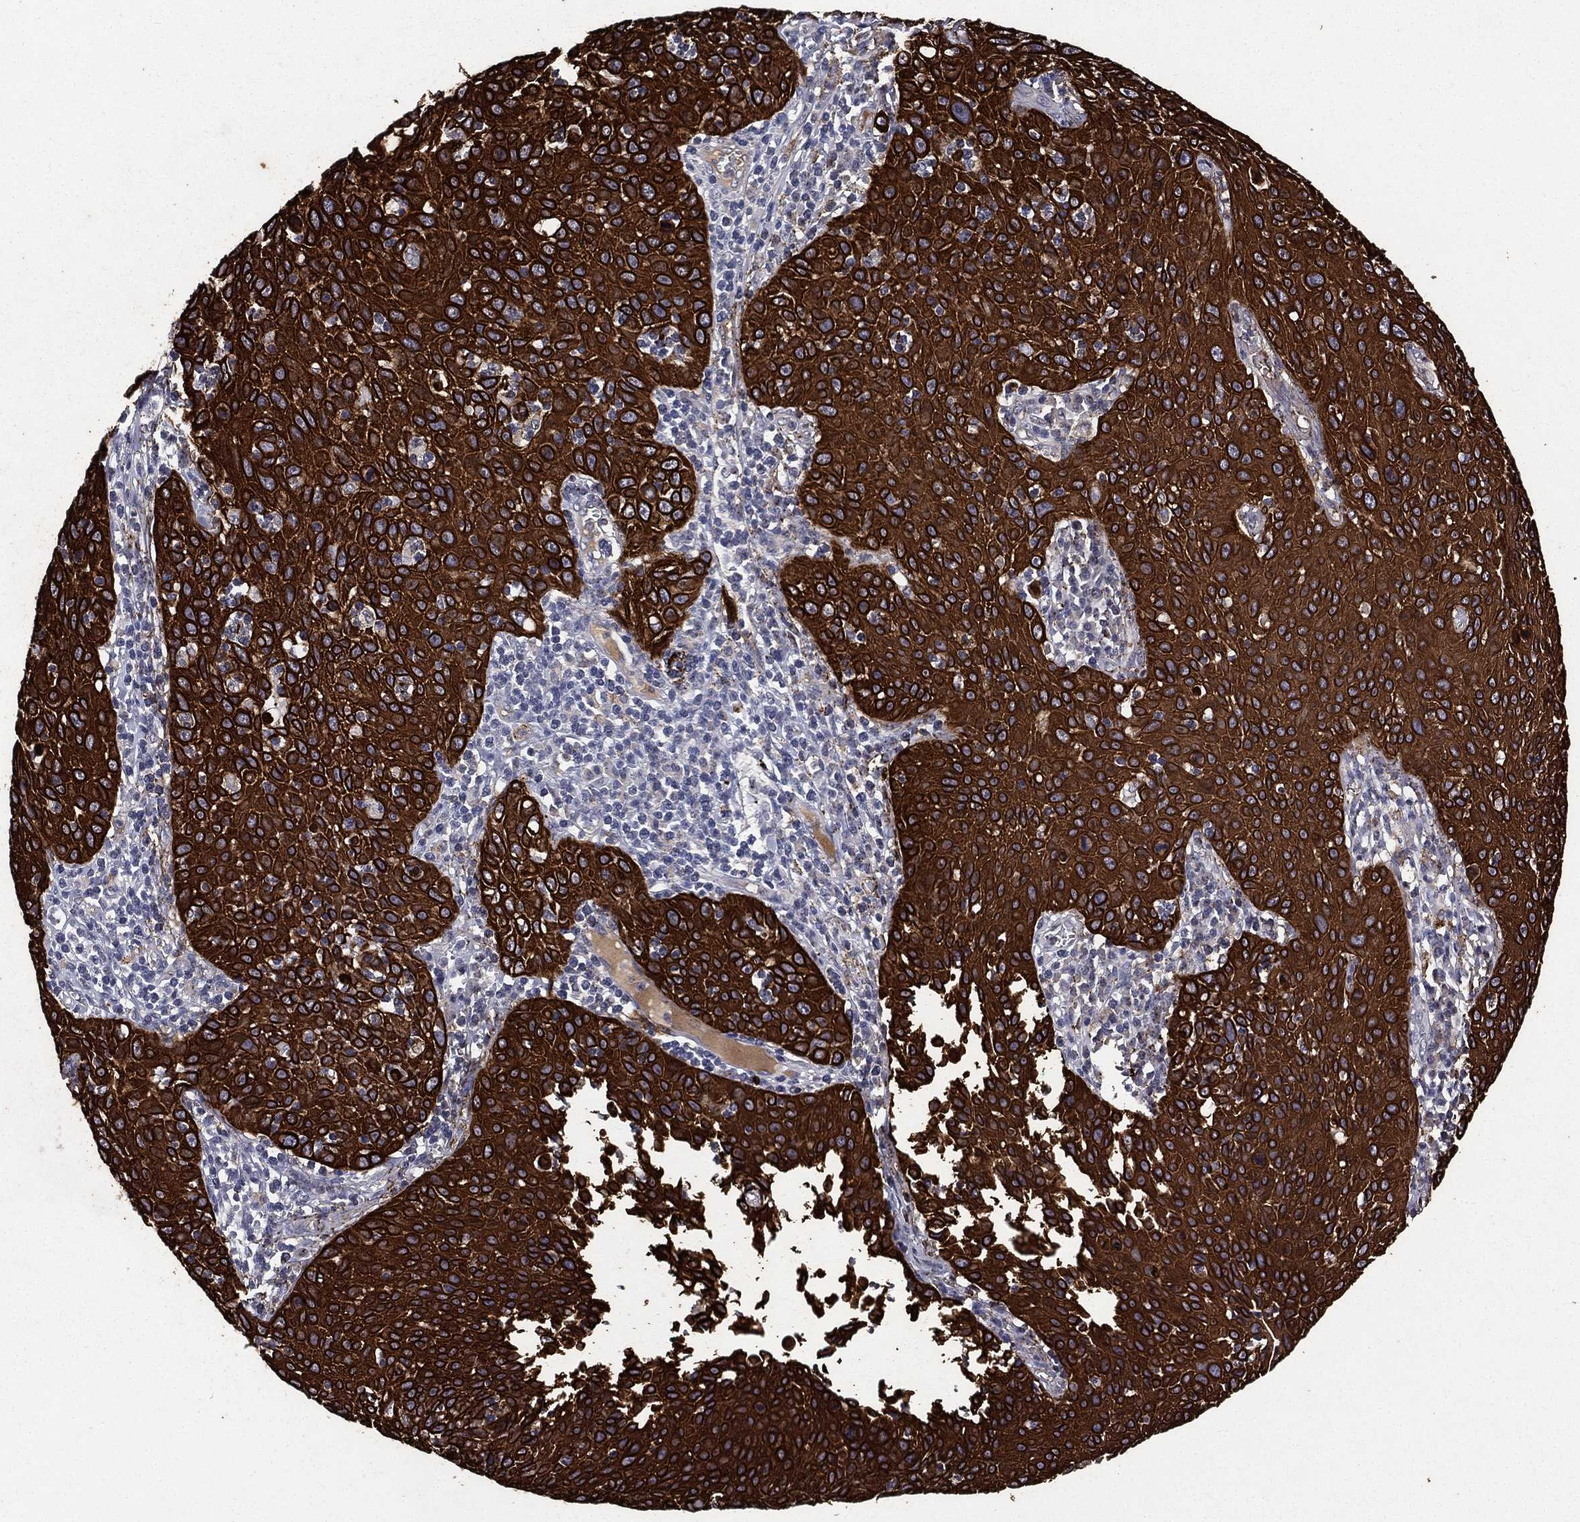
{"staining": {"intensity": "strong", "quantity": ">75%", "location": "cytoplasmic/membranous"}, "tissue": "cervical cancer", "cell_type": "Tumor cells", "image_type": "cancer", "snomed": [{"axis": "morphology", "description": "Squamous cell carcinoma, NOS"}, {"axis": "topography", "description": "Cervix"}], "caption": "Cervical cancer (squamous cell carcinoma) stained for a protein (brown) reveals strong cytoplasmic/membranous positive positivity in approximately >75% of tumor cells.", "gene": "KRT7", "patient": {"sex": "female", "age": 26}}